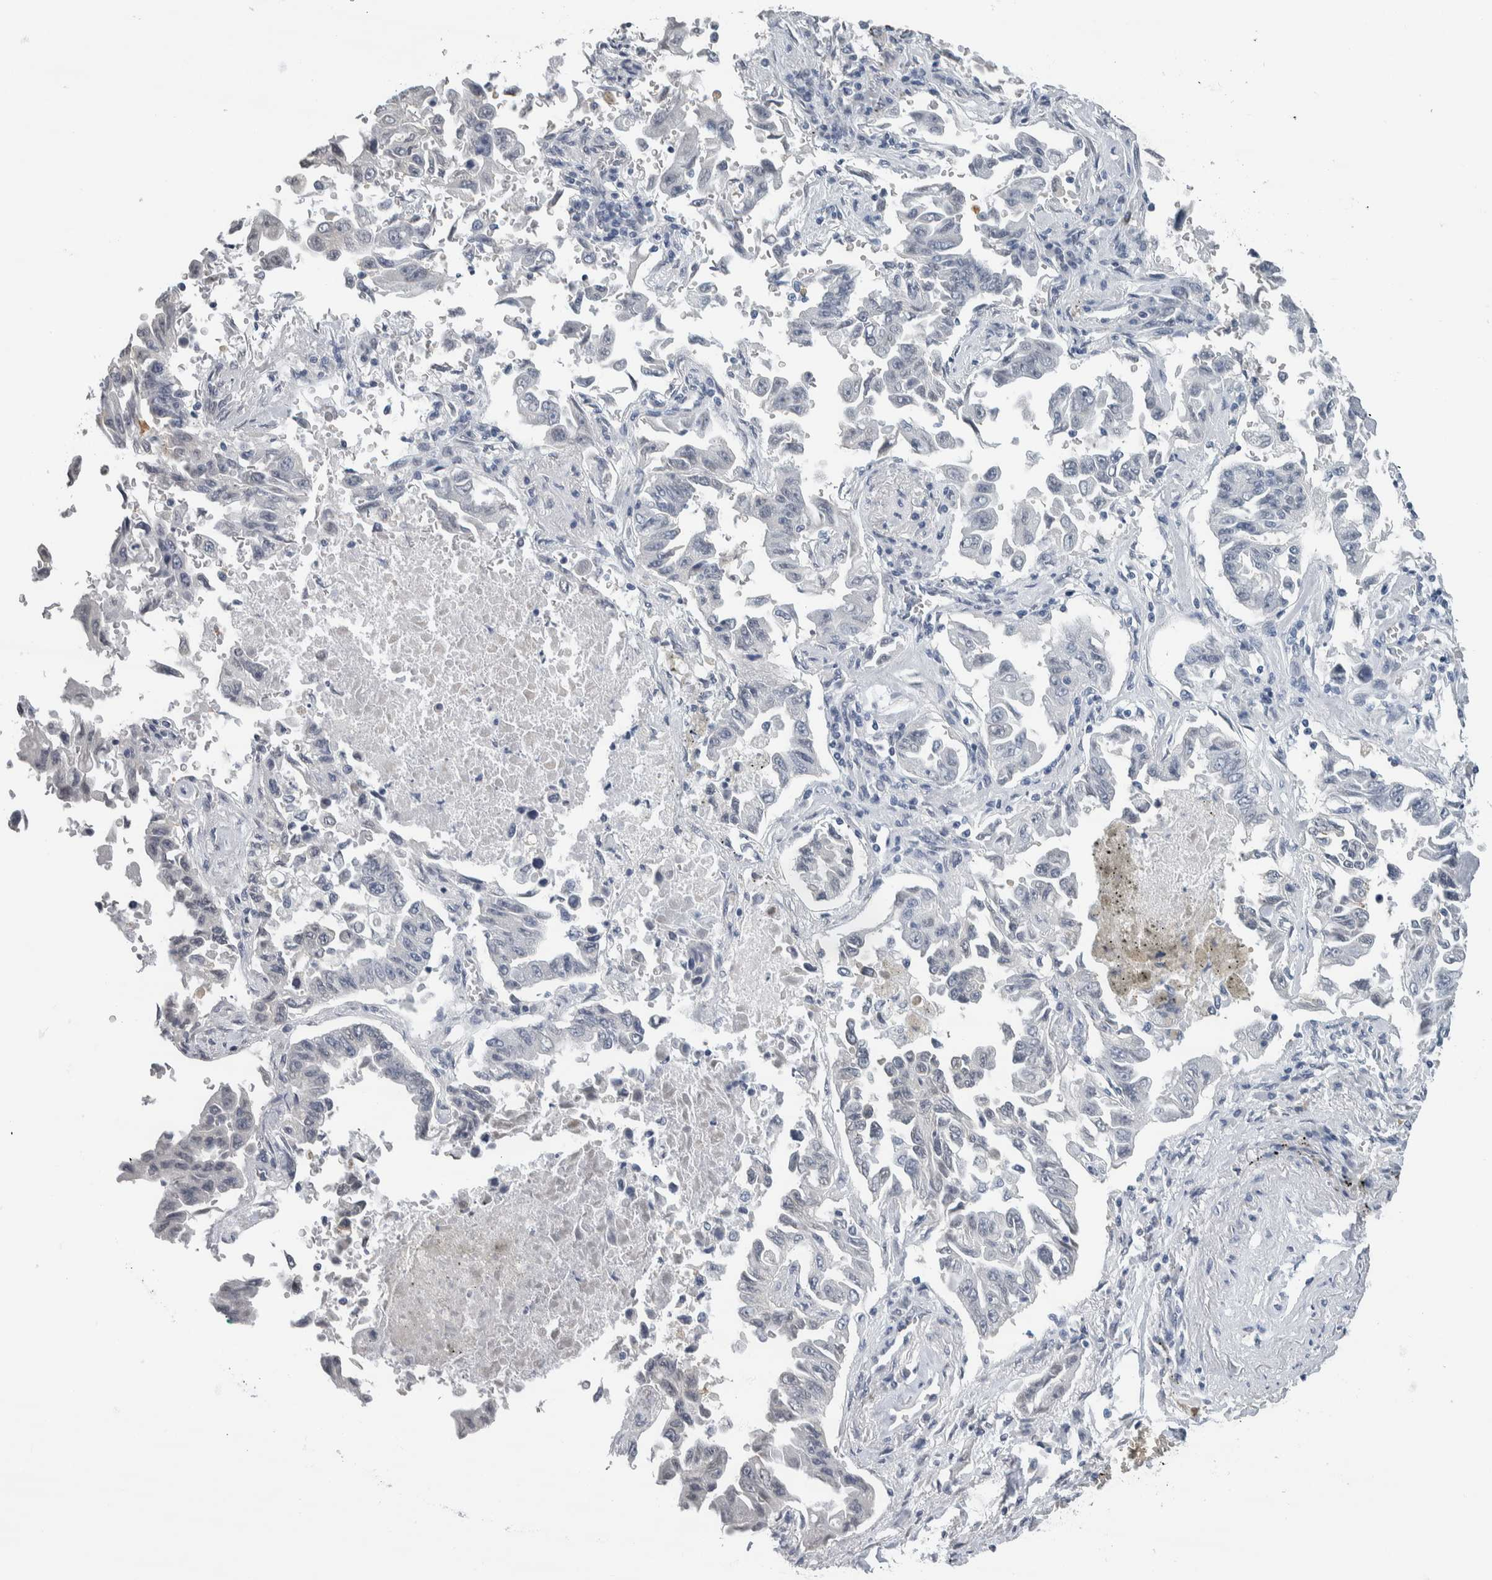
{"staining": {"intensity": "negative", "quantity": "none", "location": "none"}, "tissue": "lung cancer", "cell_type": "Tumor cells", "image_type": "cancer", "snomed": [{"axis": "morphology", "description": "Adenocarcinoma, NOS"}, {"axis": "topography", "description": "Lung"}], "caption": "Lung cancer was stained to show a protein in brown. There is no significant staining in tumor cells.", "gene": "NEFM", "patient": {"sex": "female", "age": 51}}